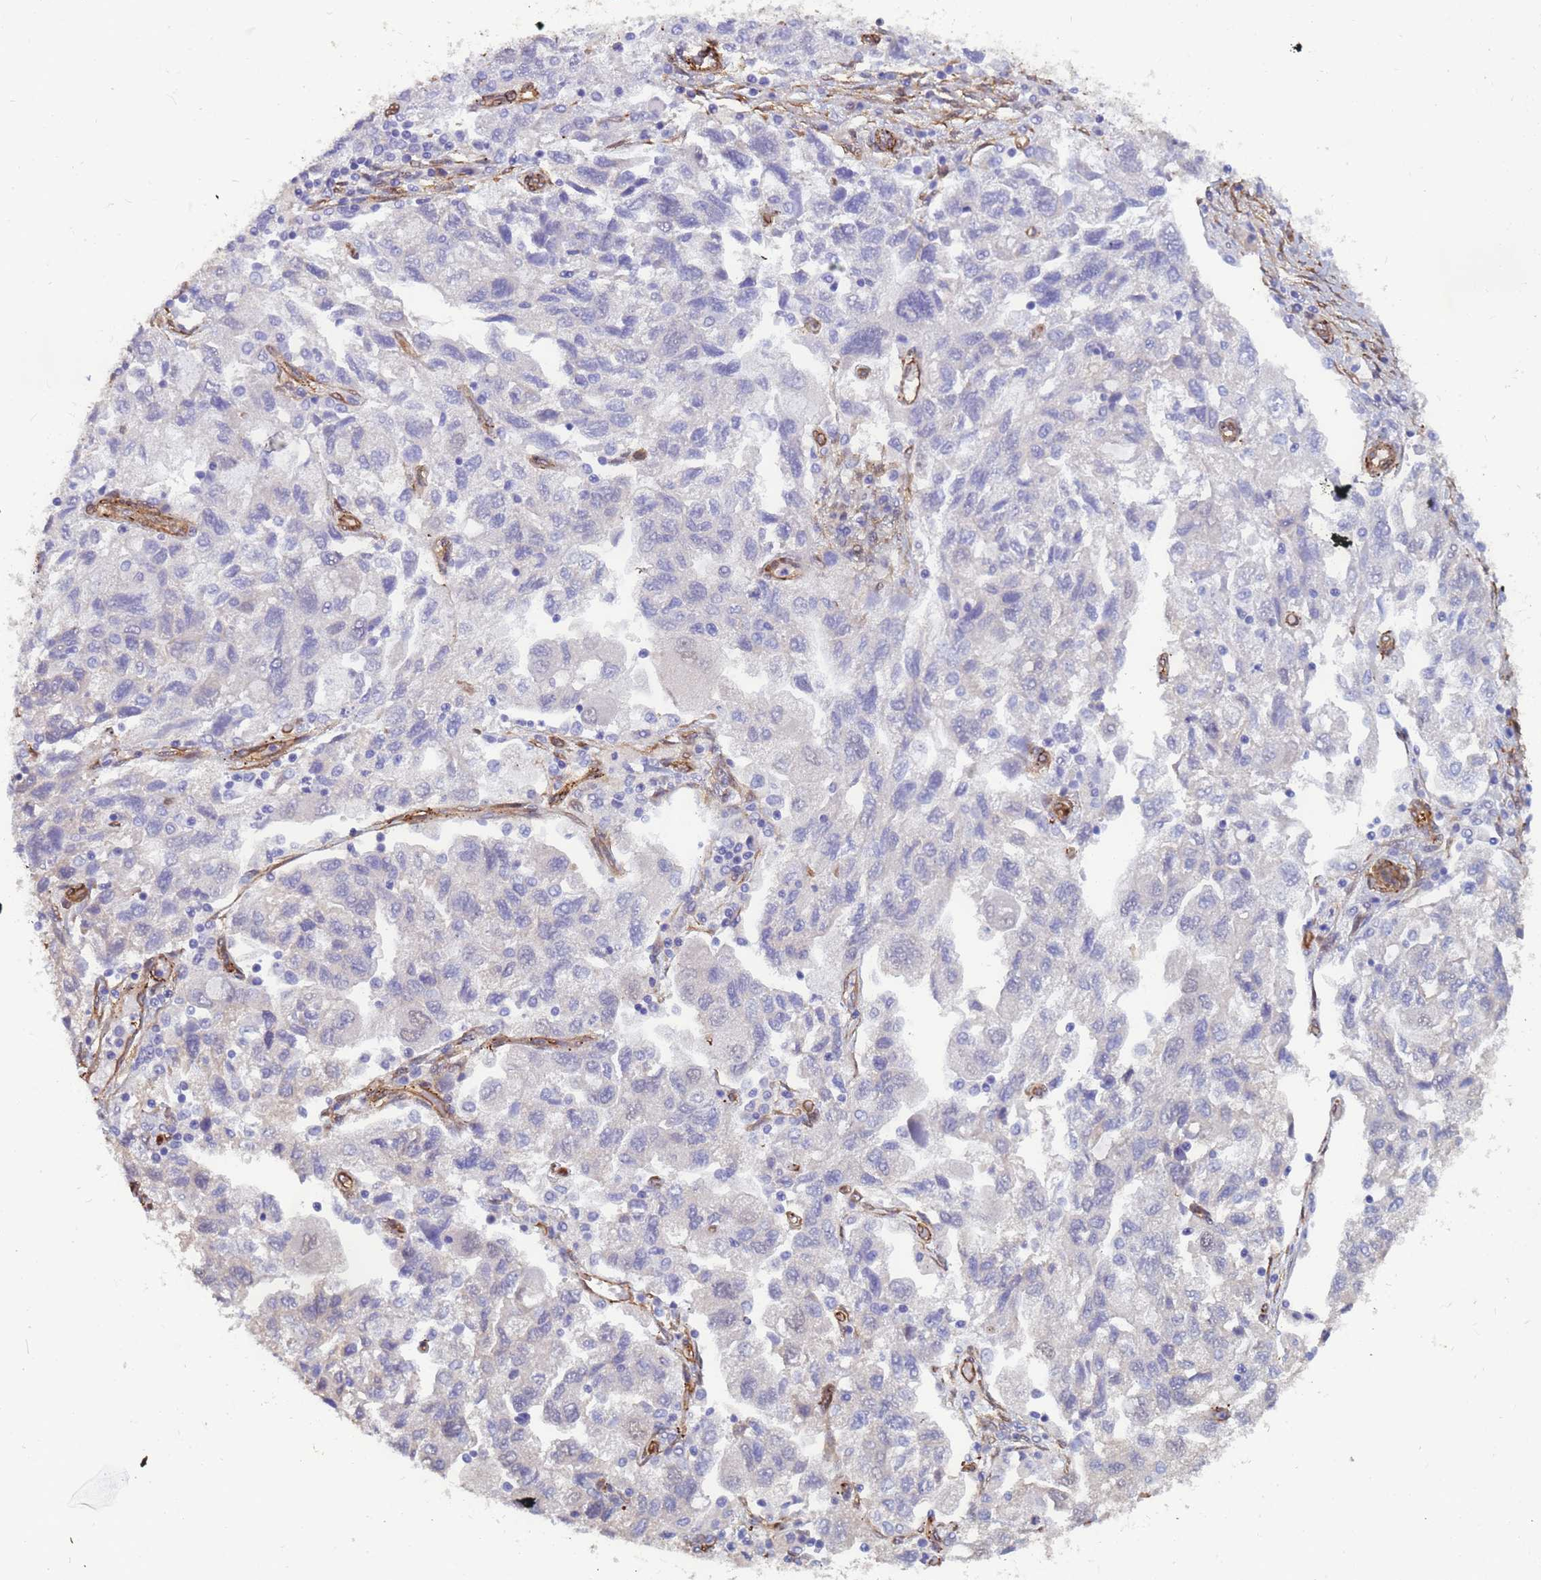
{"staining": {"intensity": "negative", "quantity": "none", "location": "none"}, "tissue": "ovarian cancer", "cell_type": "Tumor cells", "image_type": "cancer", "snomed": [{"axis": "morphology", "description": "Carcinoma, NOS"}, {"axis": "morphology", "description": "Cystadenocarcinoma, serous, NOS"}, {"axis": "topography", "description": "Ovary"}], "caption": "Tumor cells are negative for brown protein staining in ovarian cancer (carcinoma). (Immunohistochemistry (ihc), brightfield microscopy, high magnification).", "gene": "EHD2", "patient": {"sex": "female", "age": 69}}